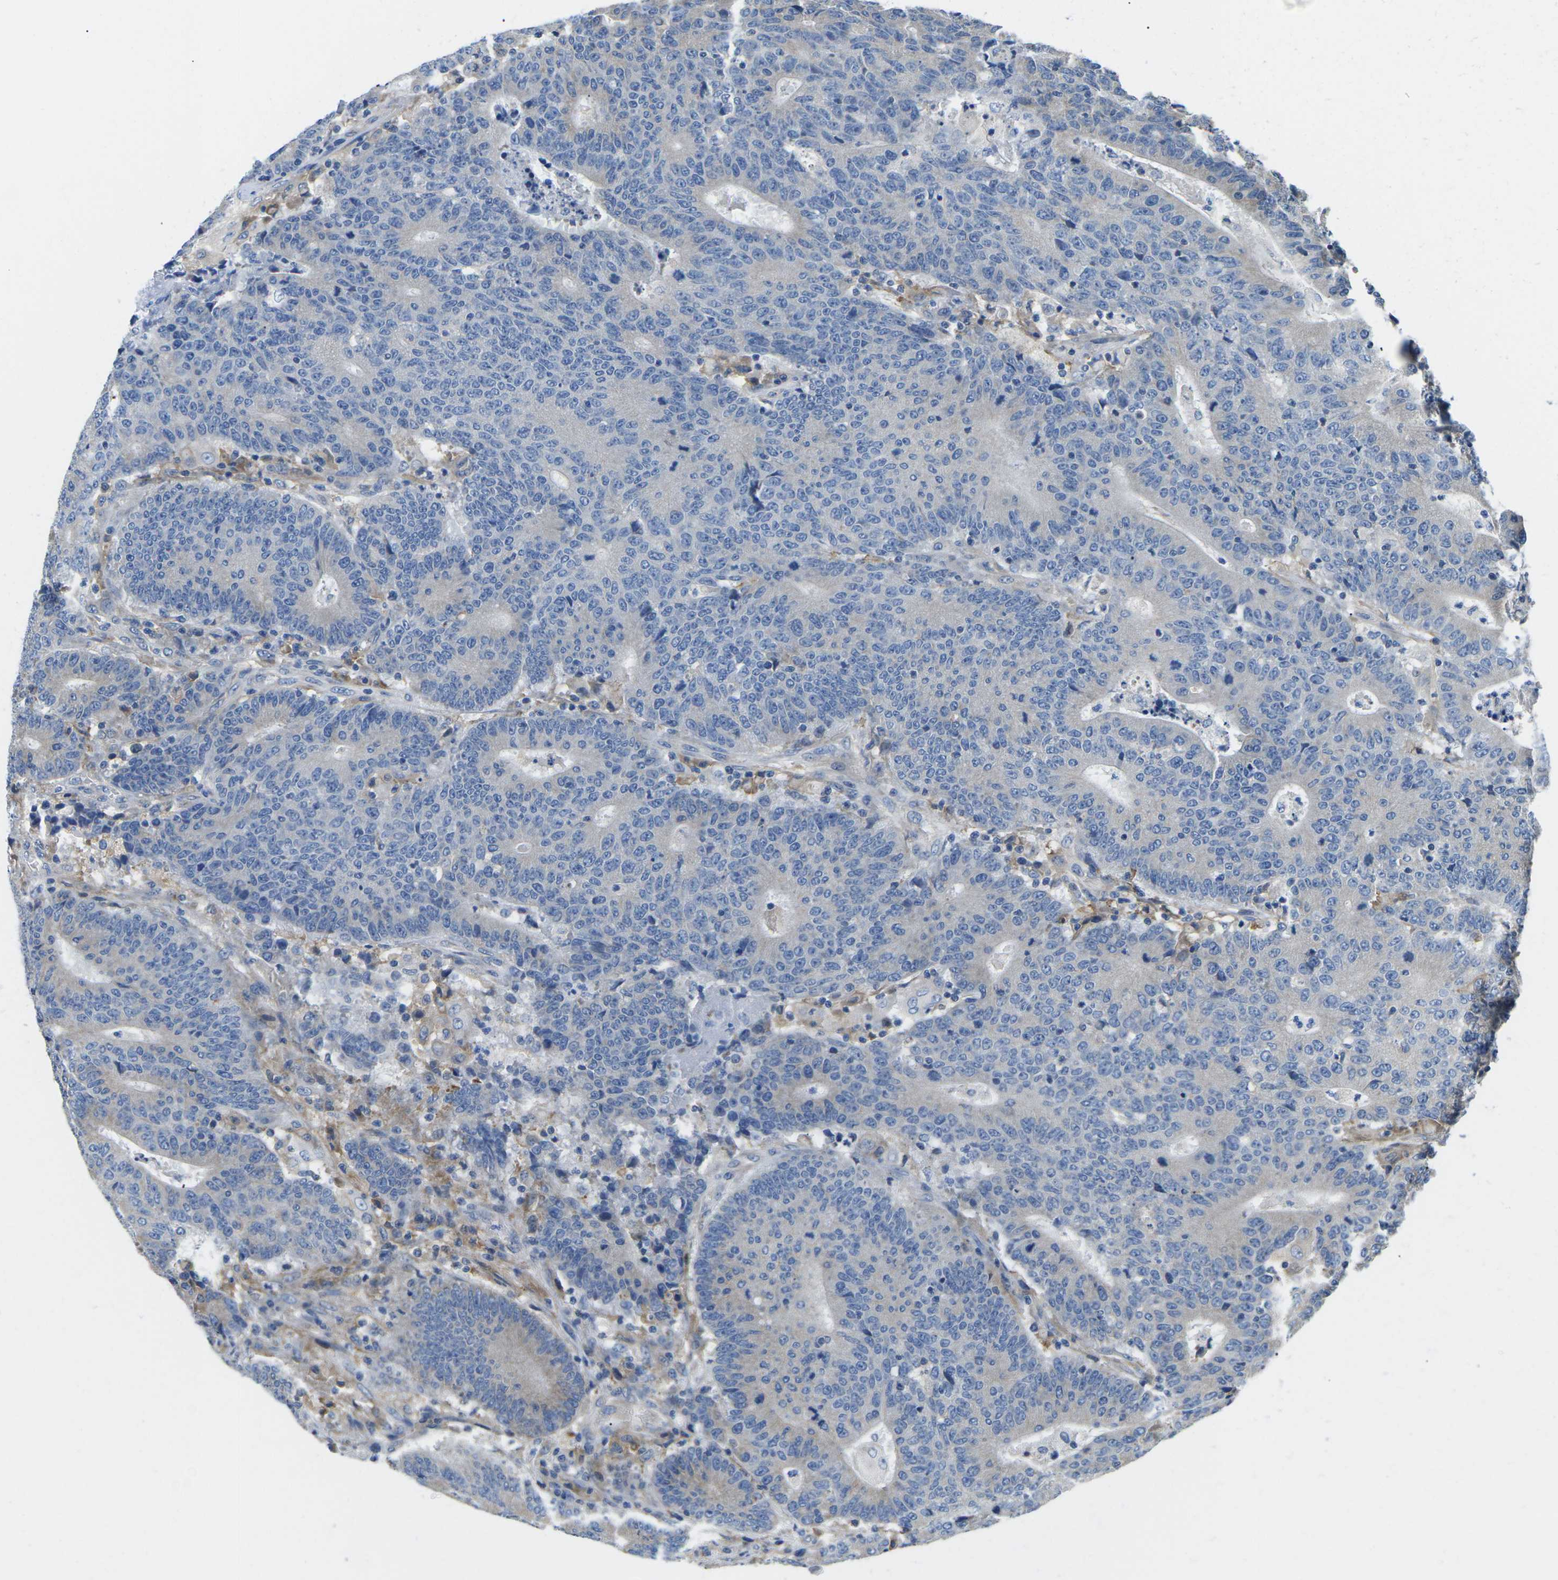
{"staining": {"intensity": "negative", "quantity": "none", "location": "none"}, "tissue": "colorectal cancer", "cell_type": "Tumor cells", "image_type": "cancer", "snomed": [{"axis": "morphology", "description": "Normal tissue, NOS"}, {"axis": "morphology", "description": "Adenocarcinoma, NOS"}, {"axis": "topography", "description": "Colon"}], "caption": "A high-resolution histopathology image shows immunohistochemistry (IHC) staining of colorectal cancer, which exhibits no significant positivity in tumor cells.", "gene": "TMEFF2", "patient": {"sex": "female", "age": 75}}